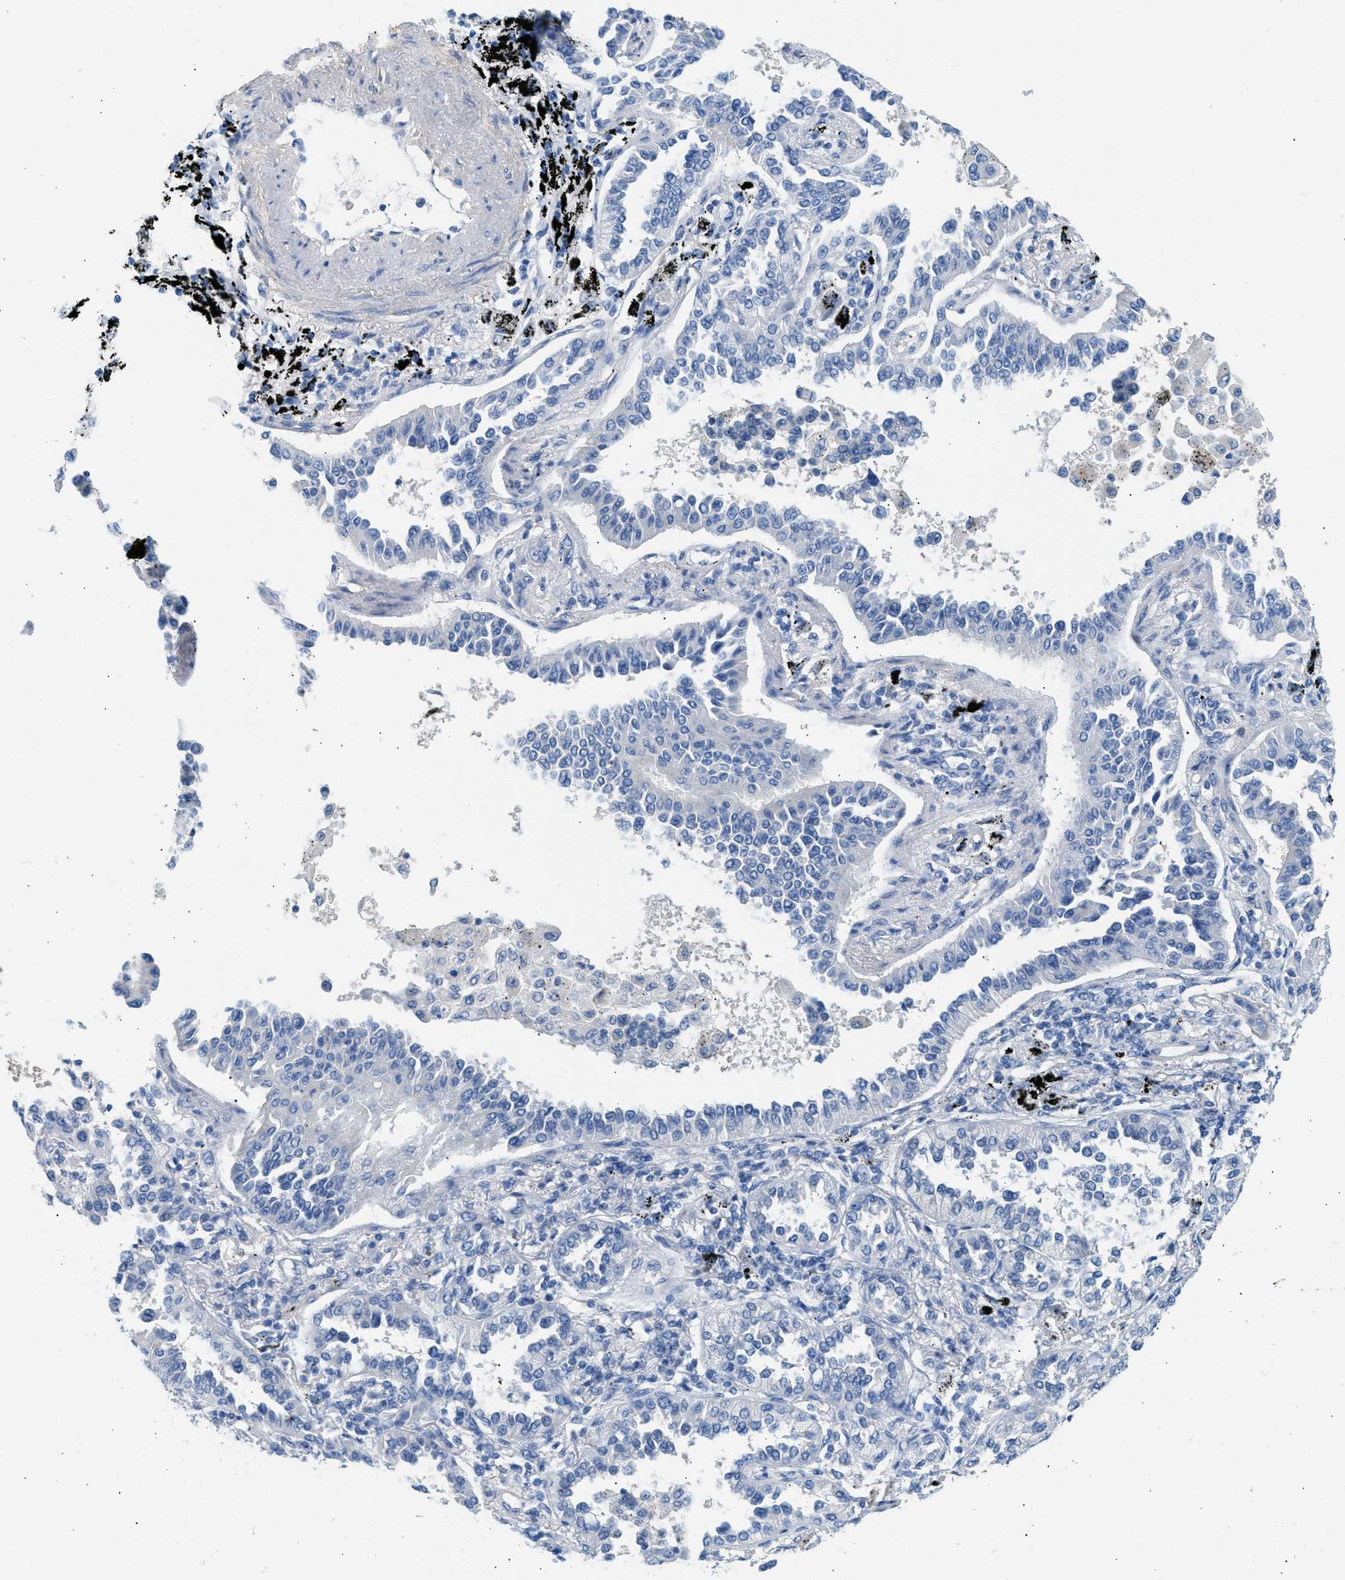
{"staining": {"intensity": "negative", "quantity": "none", "location": "none"}, "tissue": "lung cancer", "cell_type": "Tumor cells", "image_type": "cancer", "snomed": [{"axis": "morphology", "description": "Normal tissue, NOS"}, {"axis": "morphology", "description": "Adenocarcinoma, NOS"}, {"axis": "topography", "description": "Lung"}], "caption": "Tumor cells are negative for brown protein staining in lung cancer (adenocarcinoma).", "gene": "SPAM1", "patient": {"sex": "male", "age": 59}}